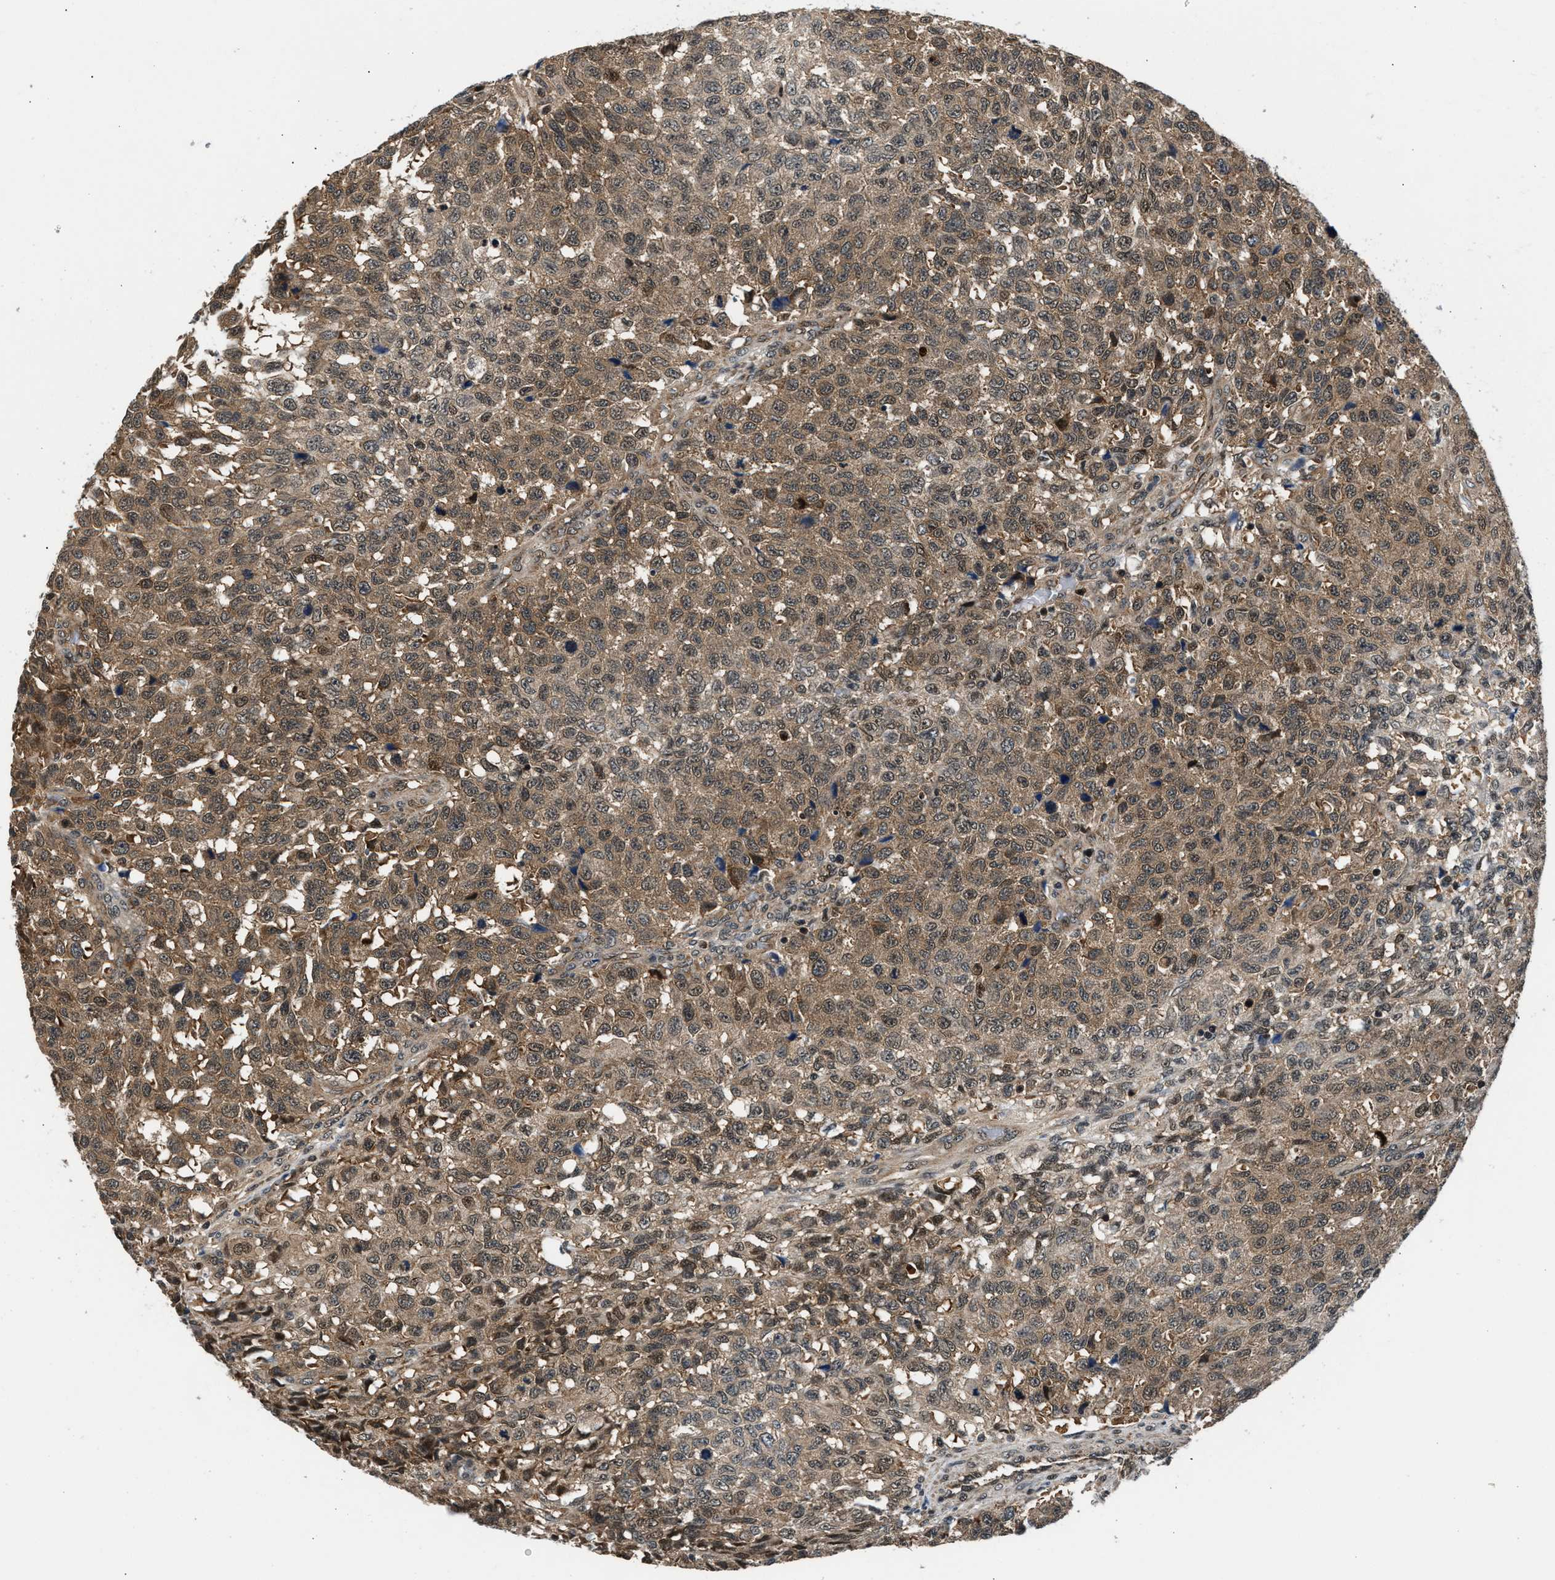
{"staining": {"intensity": "moderate", "quantity": ">75%", "location": "cytoplasmic/membranous"}, "tissue": "testis cancer", "cell_type": "Tumor cells", "image_type": "cancer", "snomed": [{"axis": "morphology", "description": "Seminoma, NOS"}, {"axis": "topography", "description": "Testis"}], "caption": "The micrograph exhibits immunohistochemical staining of testis cancer (seminoma). There is moderate cytoplasmic/membranous staining is appreciated in about >75% of tumor cells. The staining was performed using DAB to visualize the protein expression in brown, while the nuclei were stained in blue with hematoxylin (Magnification: 20x).", "gene": "RBM33", "patient": {"sex": "male", "age": 59}}